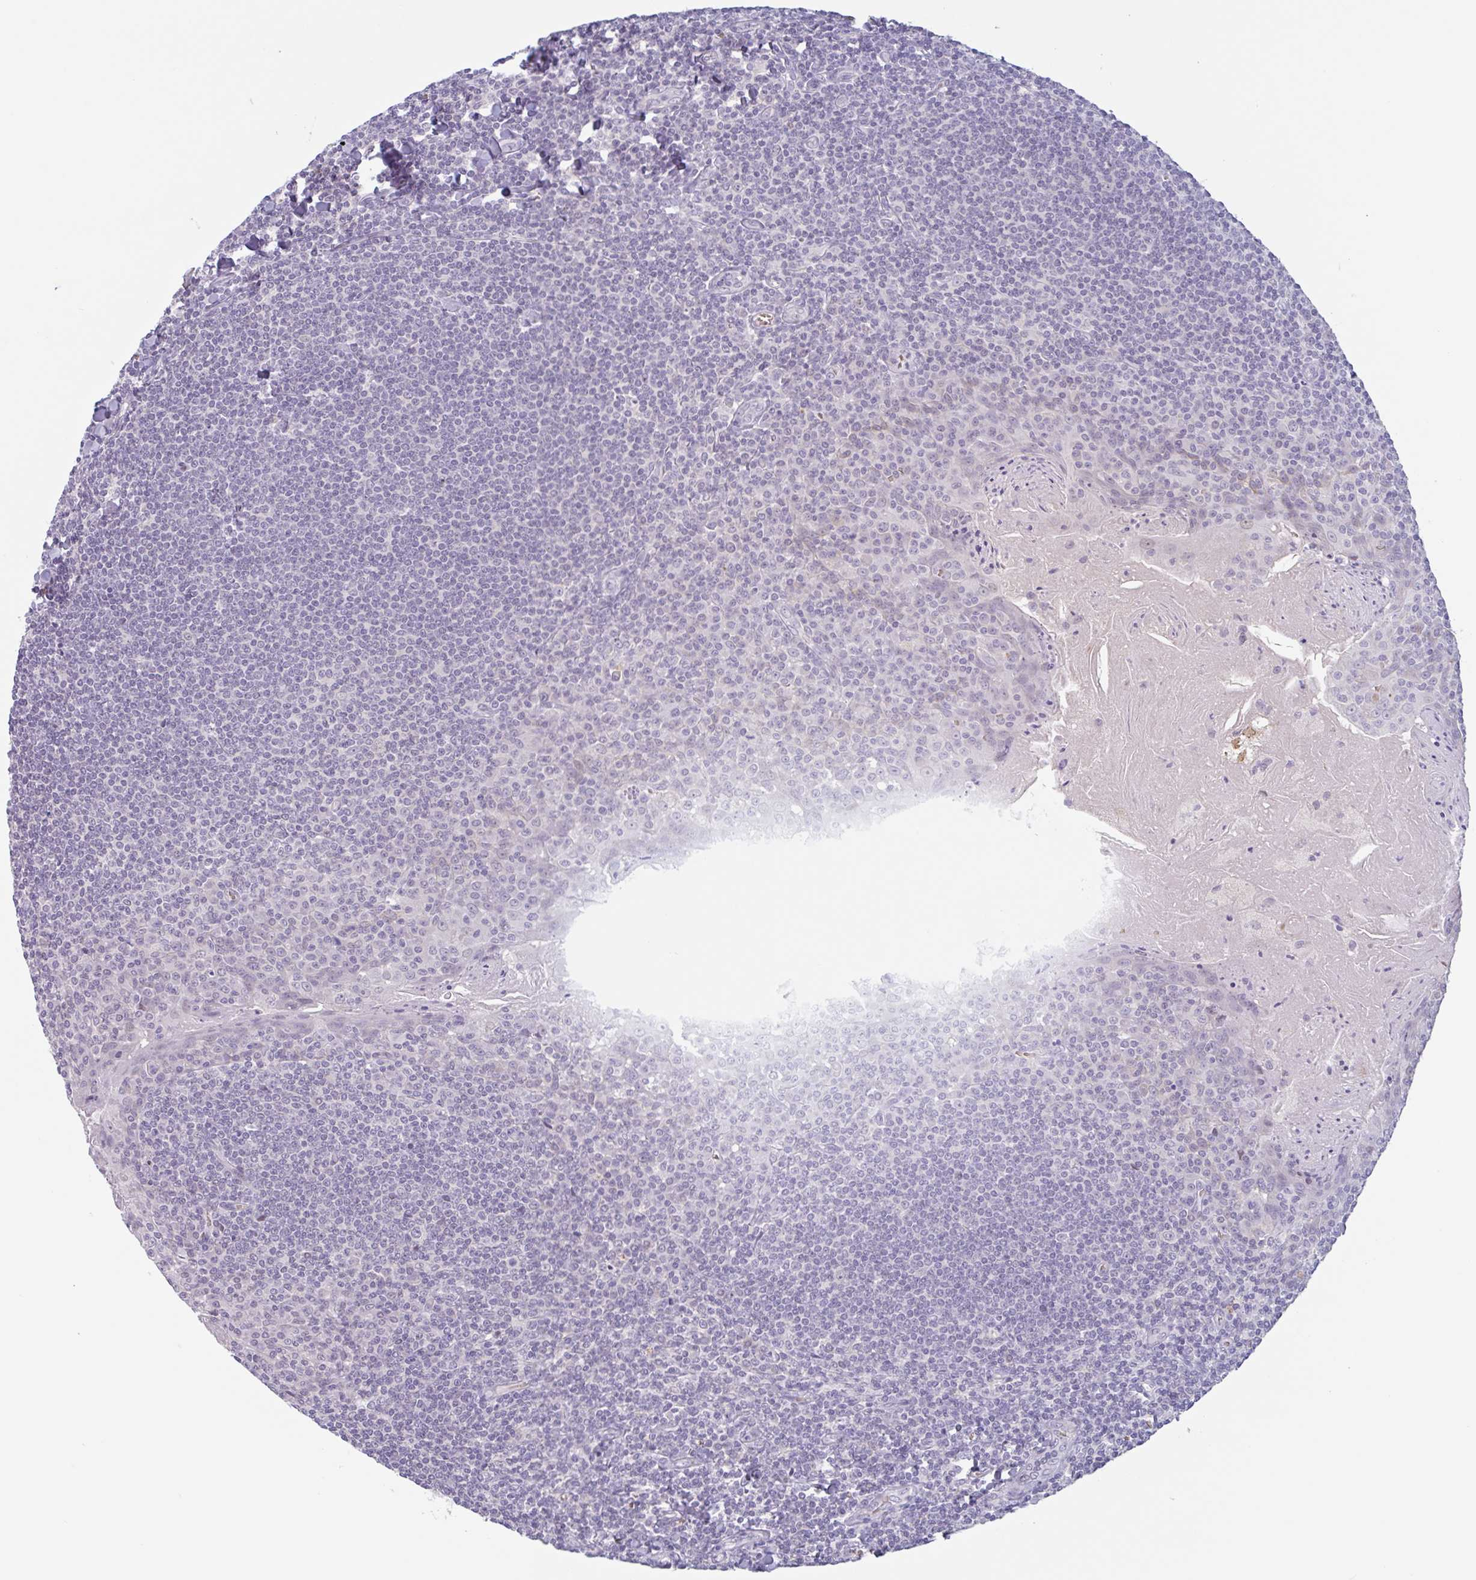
{"staining": {"intensity": "negative", "quantity": "none", "location": "none"}, "tissue": "tonsil", "cell_type": "Germinal center cells", "image_type": "normal", "snomed": [{"axis": "morphology", "description": "Normal tissue, NOS"}, {"axis": "topography", "description": "Tonsil"}], "caption": "Immunohistochemistry photomicrograph of normal tonsil: human tonsil stained with DAB (3,3'-diaminobenzidine) displays no significant protein staining in germinal center cells.", "gene": "RHAG", "patient": {"sex": "male", "age": 27}}